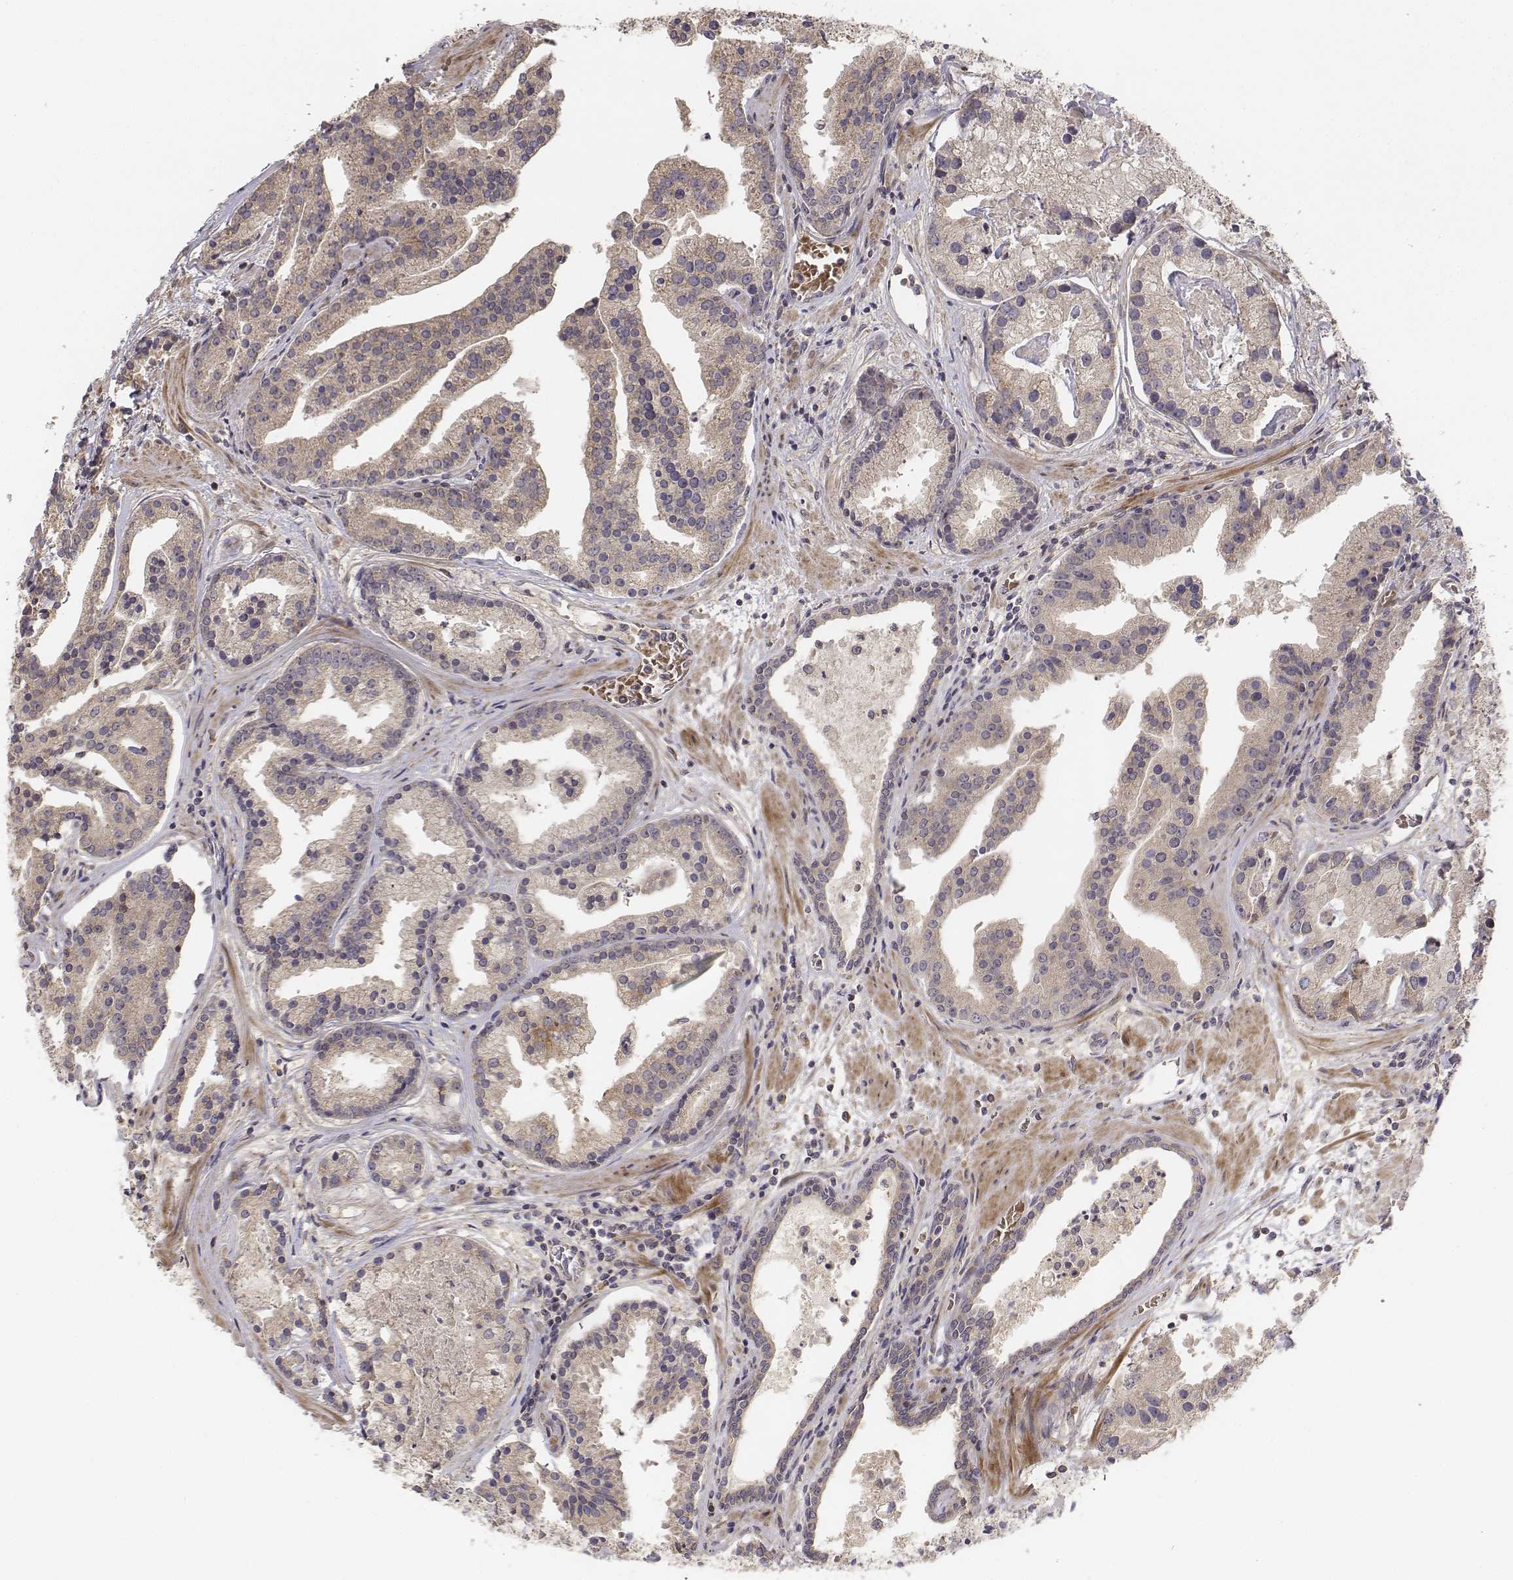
{"staining": {"intensity": "weak", "quantity": ">75%", "location": "cytoplasmic/membranous"}, "tissue": "prostate cancer", "cell_type": "Tumor cells", "image_type": "cancer", "snomed": [{"axis": "morphology", "description": "Adenocarcinoma, NOS"}, {"axis": "topography", "description": "Prostate and seminal vesicle, NOS"}, {"axis": "topography", "description": "Prostate"}], "caption": "Prostate cancer was stained to show a protein in brown. There is low levels of weak cytoplasmic/membranous positivity in approximately >75% of tumor cells. (Stains: DAB in brown, nuclei in blue, Microscopy: brightfield microscopy at high magnification).", "gene": "FBXO21", "patient": {"sex": "male", "age": 44}}